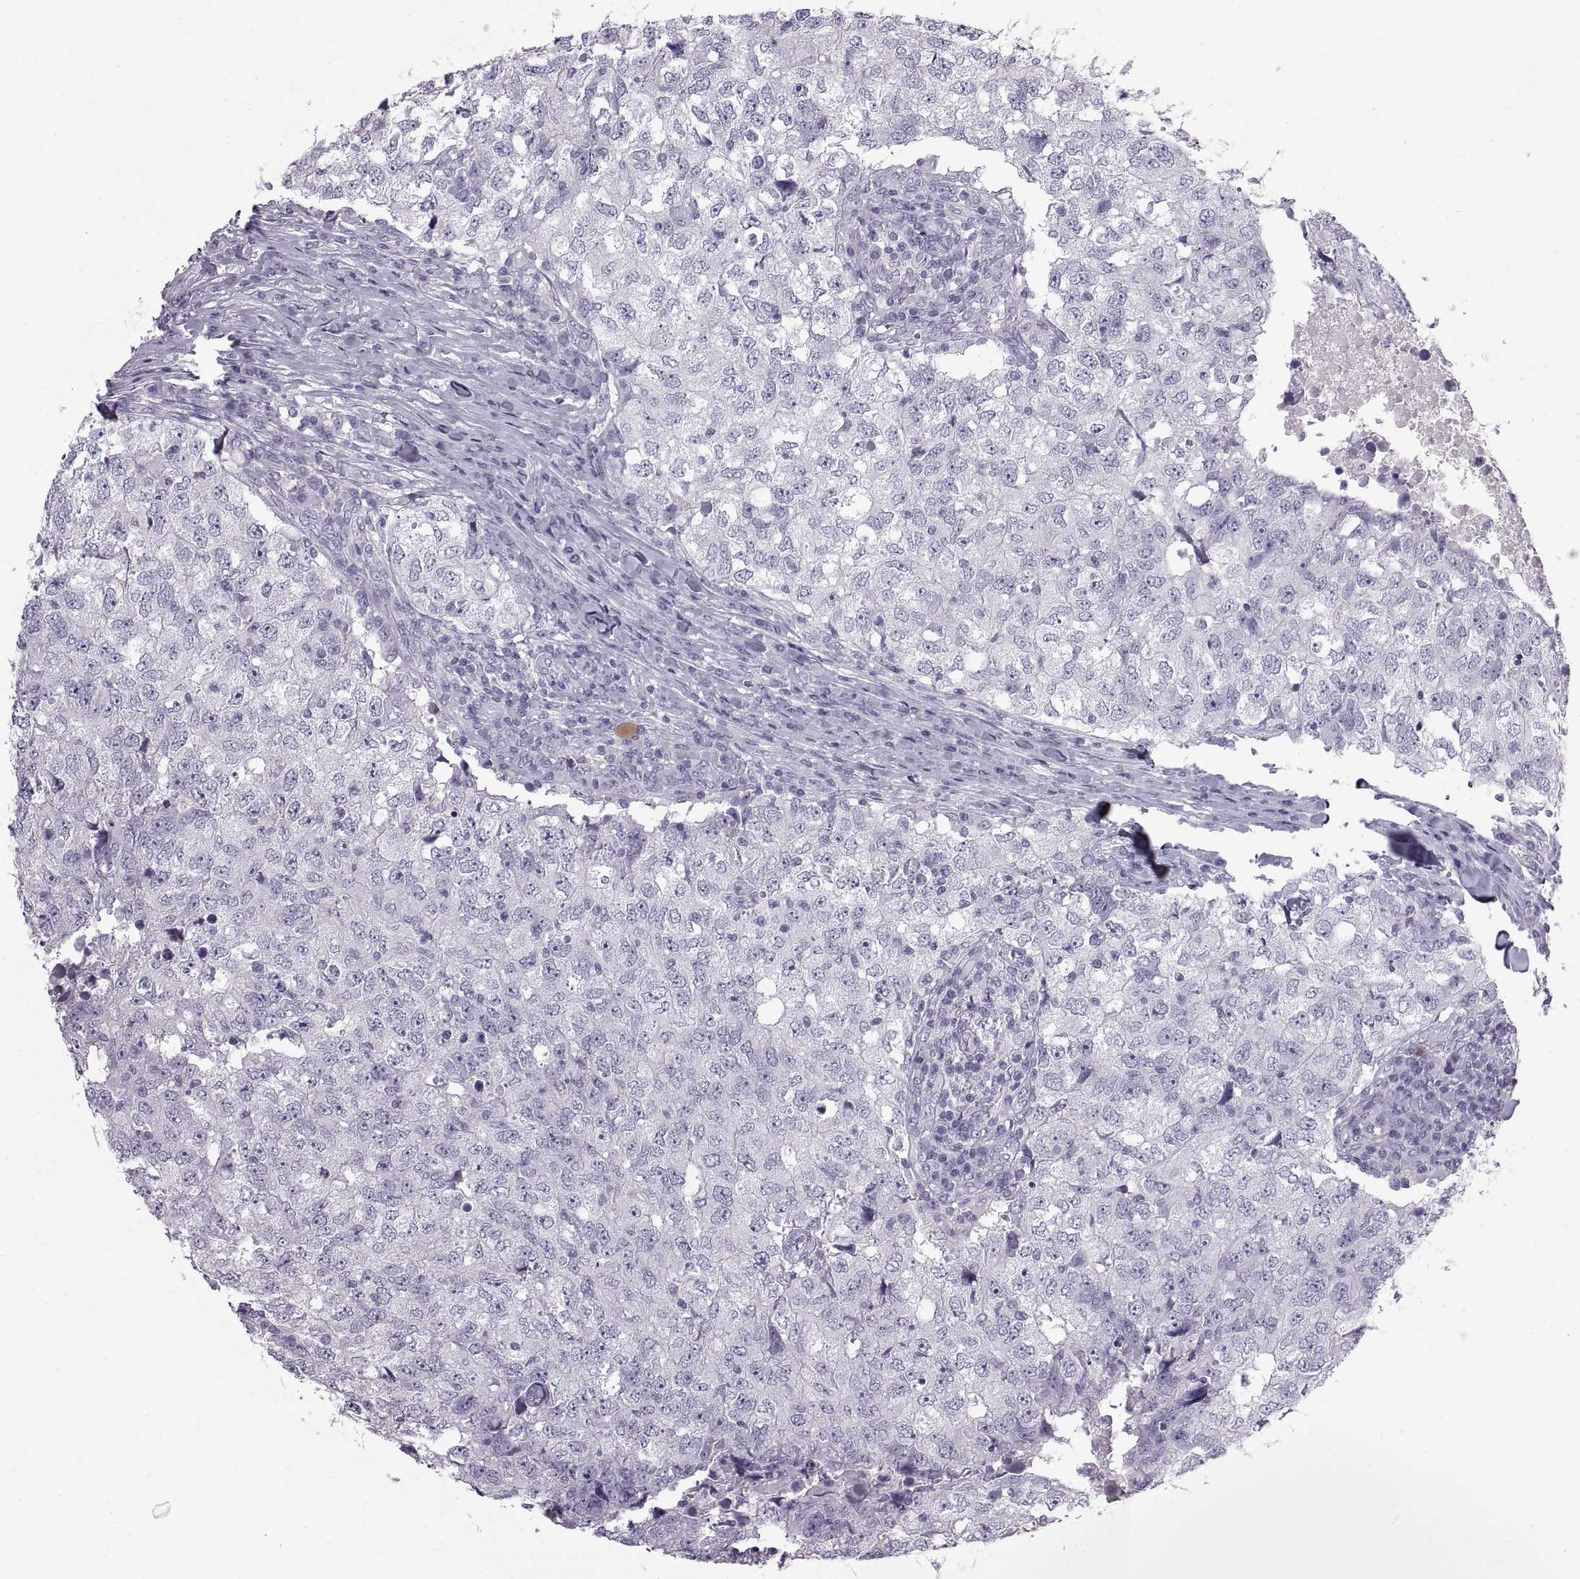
{"staining": {"intensity": "negative", "quantity": "none", "location": "none"}, "tissue": "breast cancer", "cell_type": "Tumor cells", "image_type": "cancer", "snomed": [{"axis": "morphology", "description": "Duct carcinoma"}, {"axis": "topography", "description": "Breast"}], "caption": "Breast cancer was stained to show a protein in brown. There is no significant expression in tumor cells.", "gene": "WFDC8", "patient": {"sex": "female", "age": 30}}